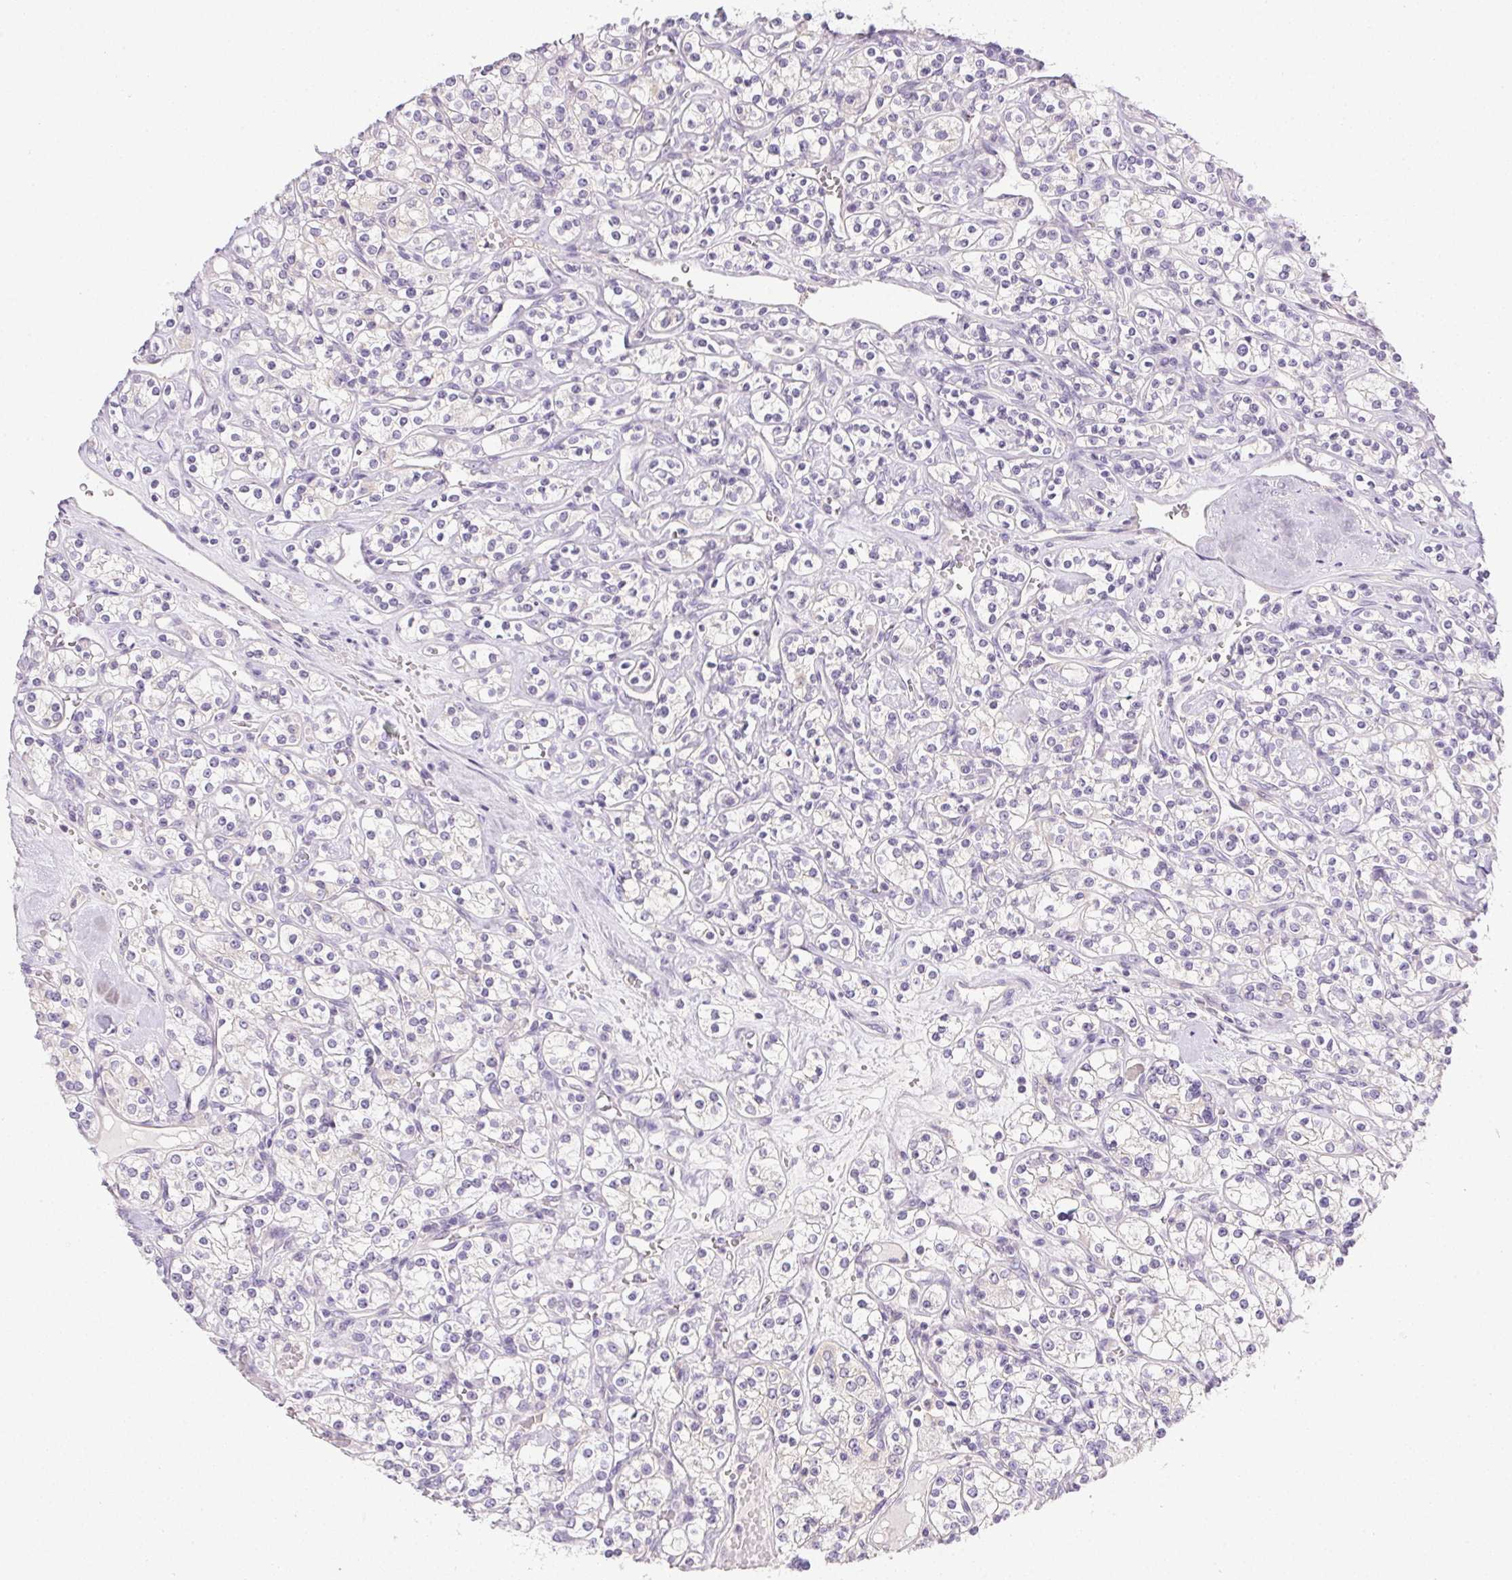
{"staining": {"intensity": "negative", "quantity": "none", "location": "none"}, "tissue": "renal cancer", "cell_type": "Tumor cells", "image_type": "cancer", "snomed": [{"axis": "morphology", "description": "Adenocarcinoma, NOS"}, {"axis": "topography", "description": "Kidney"}], "caption": "High magnification brightfield microscopy of renal cancer (adenocarcinoma) stained with DAB (3,3'-diaminobenzidine) (brown) and counterstained with hematoxylin (blue): tumor cells show no significant expression. (DAB (3,3'-diaminobenzidine) immunohistochemistry (IHC) with hematoxylin counter stain).", "gene": "SLC17A7", "patient": {"sex": "male", "age": 77}}